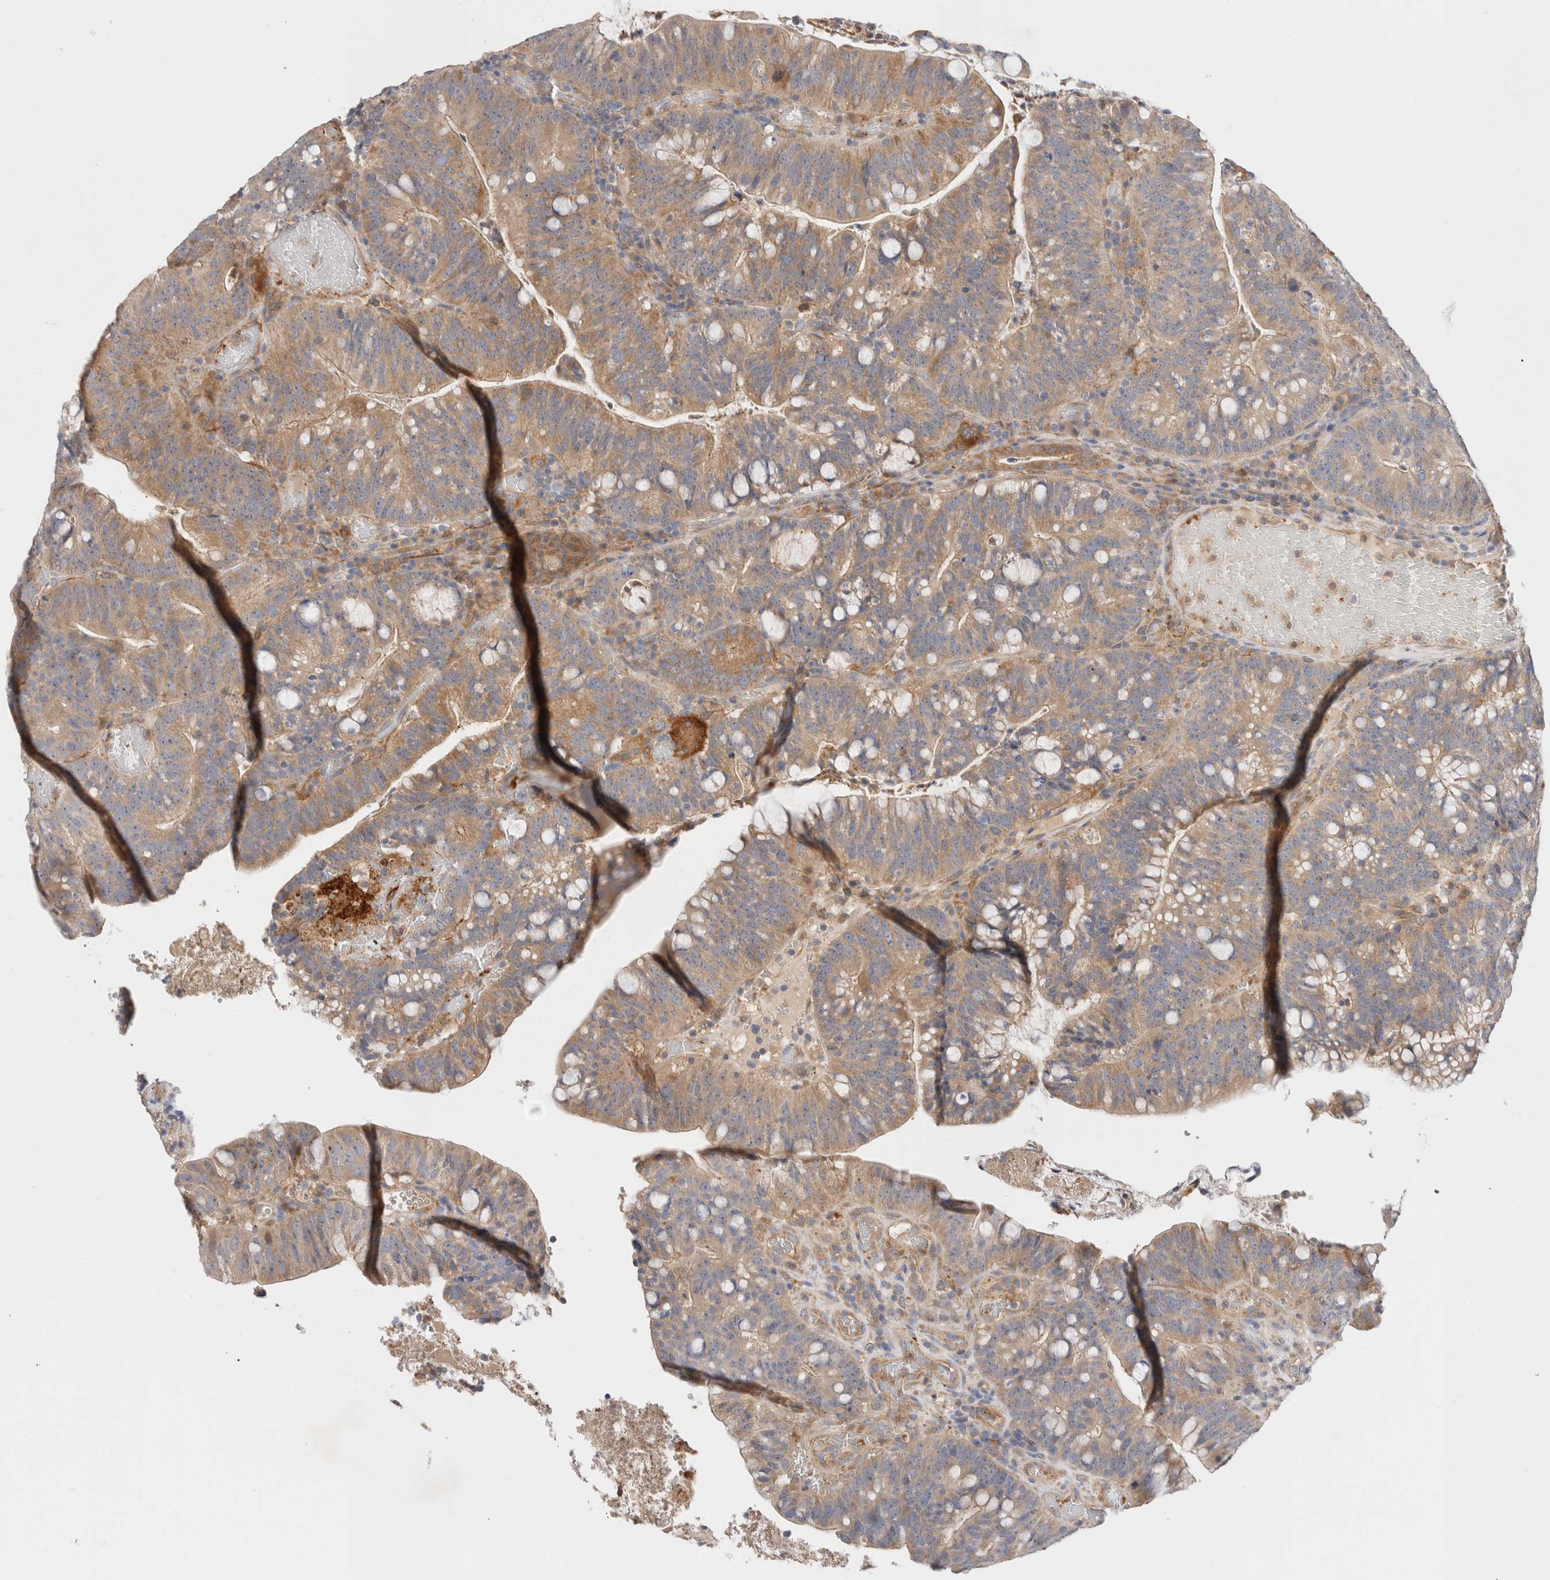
{"staining": {"intensity": "moderate", "quantity": ">75%", "location": "cytoplasmic/membranous"}, "tissue": "colorectal cancer", "cell_type": "Tumor cells", "image_type": "cancer", "snomed": [{"axis": "morphology", "description": "Adenocarcinoma, NOS"}, {"axis": "topography", "description": "Colon"}], "caption": "Brown immunohistochemical staining in human colorectal adenocarcinoma shows moderate cytoplasmic/membranous expression in approximately >75% of tumor cells.", "gene": "SGK3", "patient": {"sex": "female", "age": 66}}